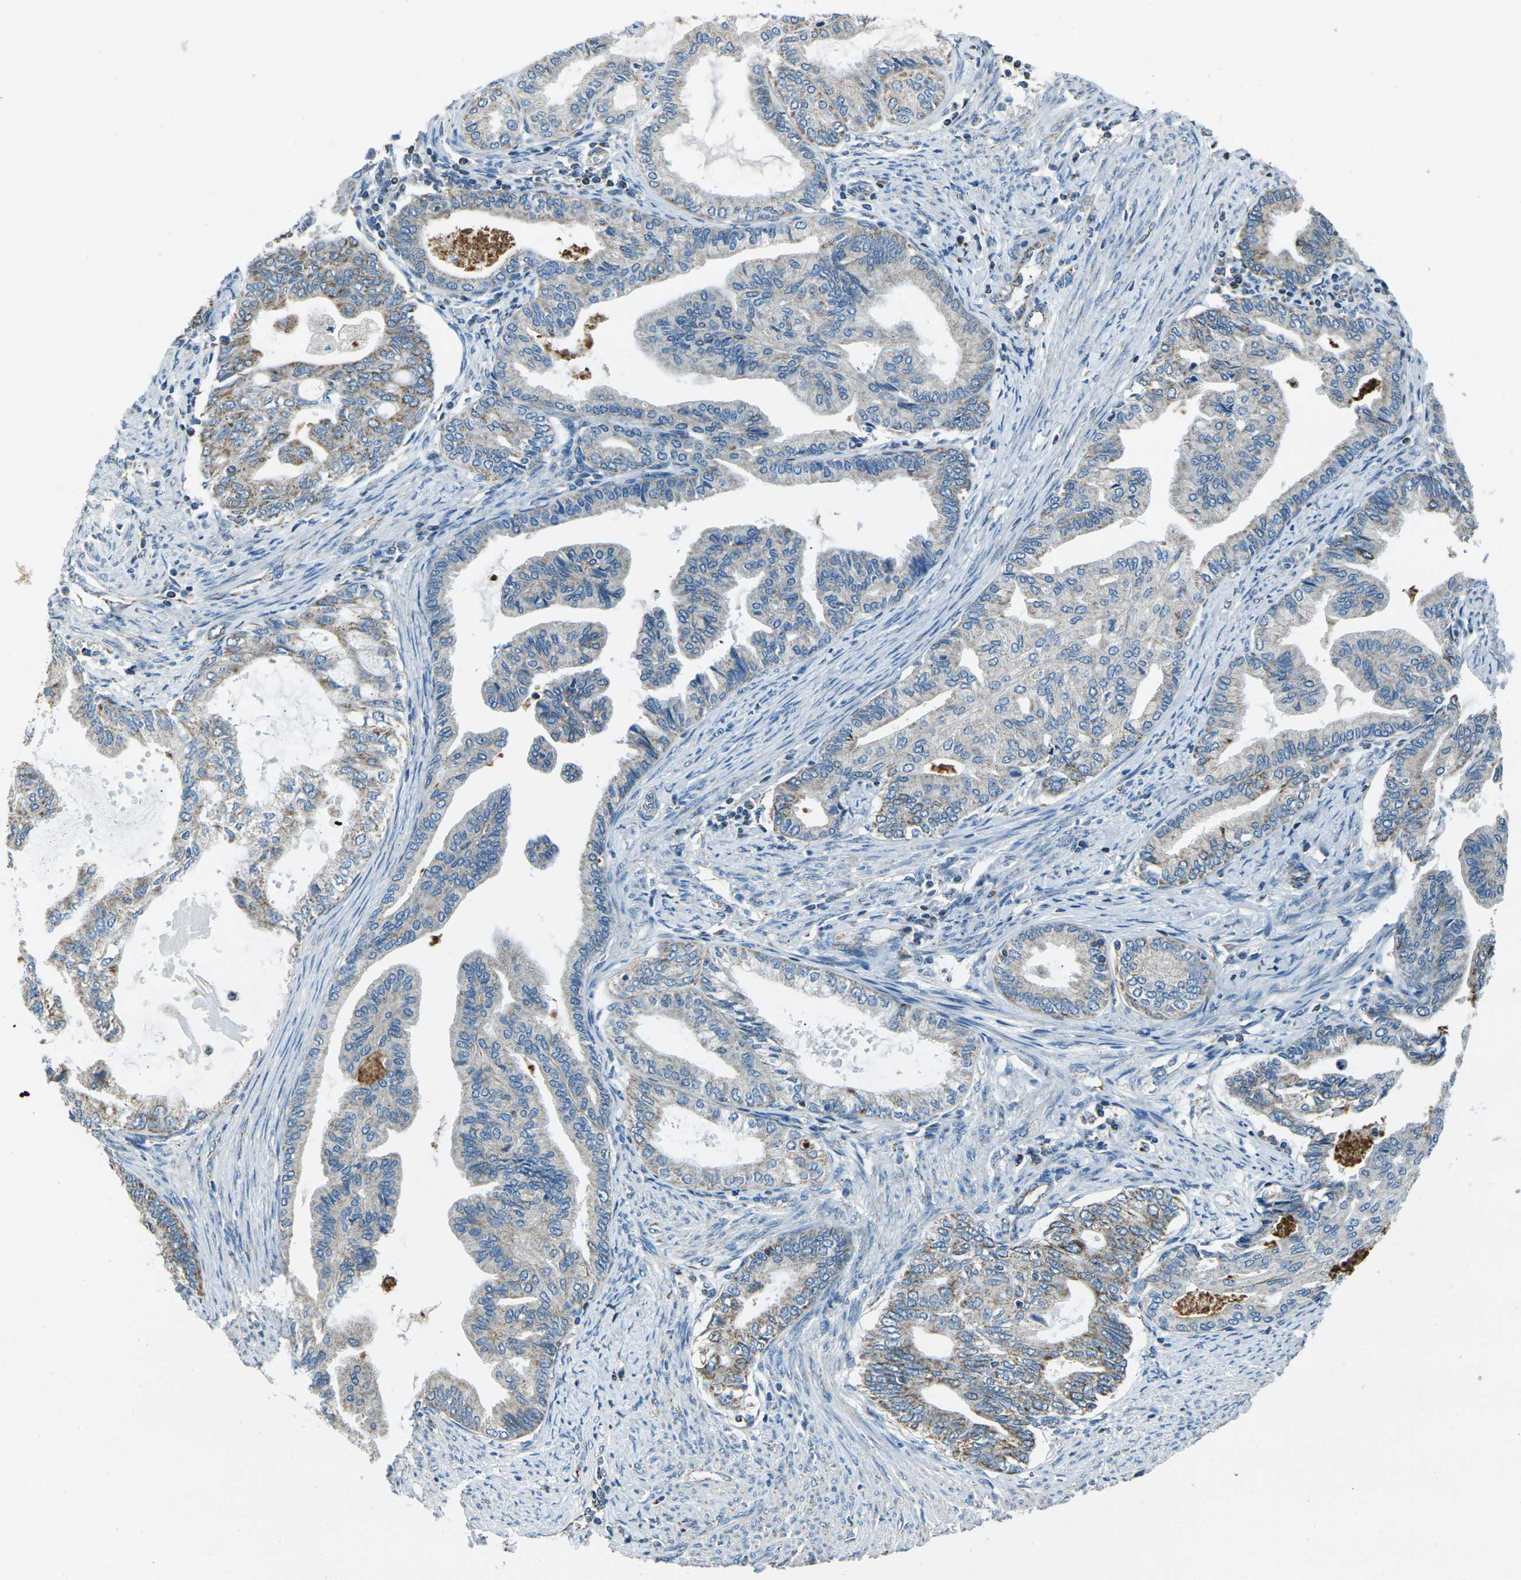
{"staining": {"intensity": "moderate", "quantity": "25%-75%", "location": "cytoplasmic/membranous"}, "tissue": "endometrial cancer", "cell_type": "Tumor cells", "image_type": "cancer", "snomed": [{"axis": "morphology", "description": "Adenocarcinoma, NOS"}, {"axis": "topography", "description": "Endometrium"}], "caption": "Tumor cells display medium levels of moderate cytoplasmic/membranous expression in about 25%-75% of cells in human adenocarcinoma (endometrial).", "gene": "IRF3", "patient": {"sex": "female", "age": 86}}